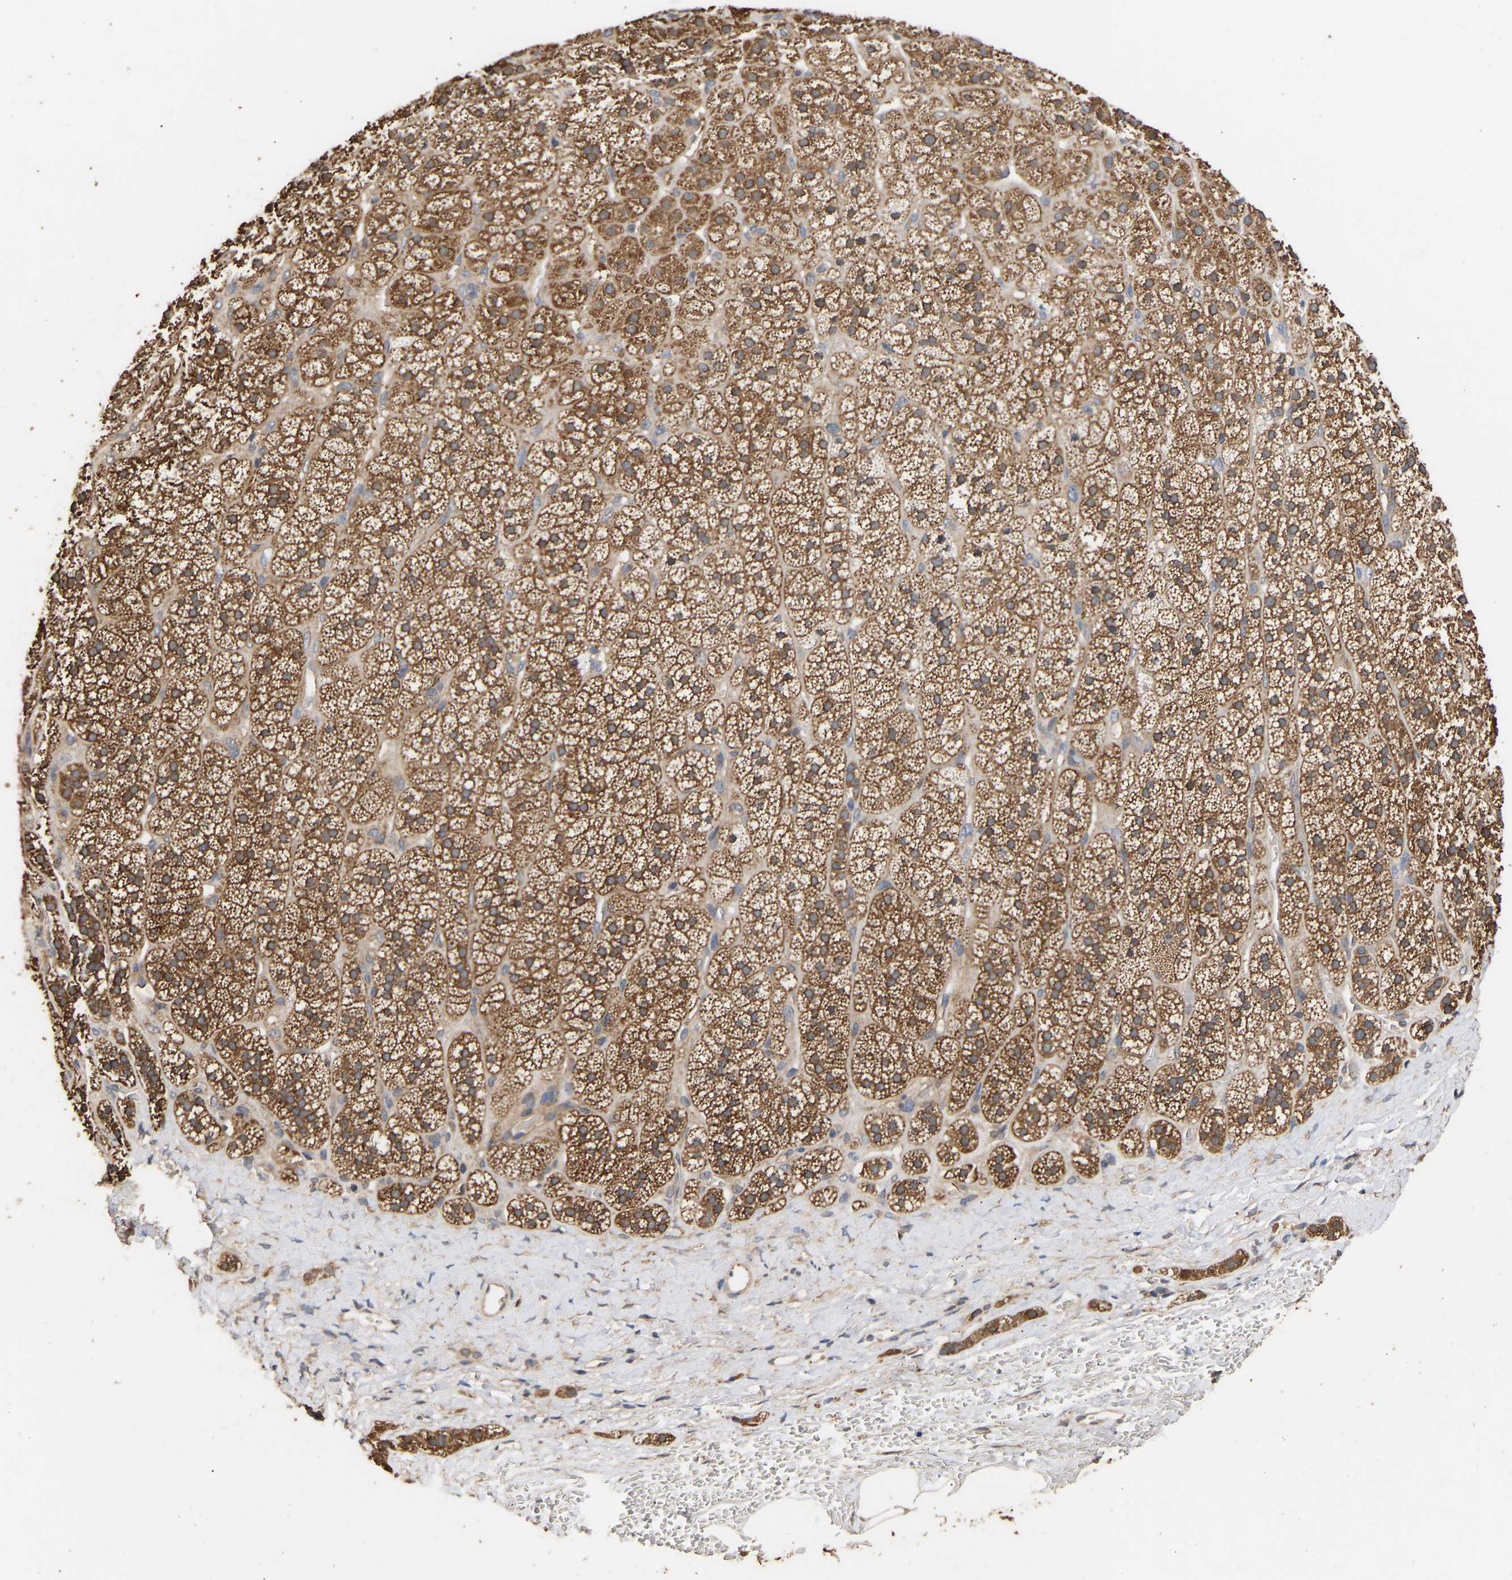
{"staining": {"intensity": "strong", "quantity": ">75%", "location": "cytoplasmic/membranous"}, "tissue": "adrenal gland", "cell_type": "Glandular cells", "image_type": "normal", "snomed": [{"axis": "morphology", "description": "Normal tissue, NOS"}, {"axis": "topography", "description": "Adrenal gland"}], "caption": "Immunohistochemical staining of normal adrenal gland shows high levels of strong cytoplasmic/membranous expression in about >75% of glandular cells. (IHC, brightfield microscopy, high magnification).", "gene": "ZNF26", "patient": {"sex": "male", "age": 56}}